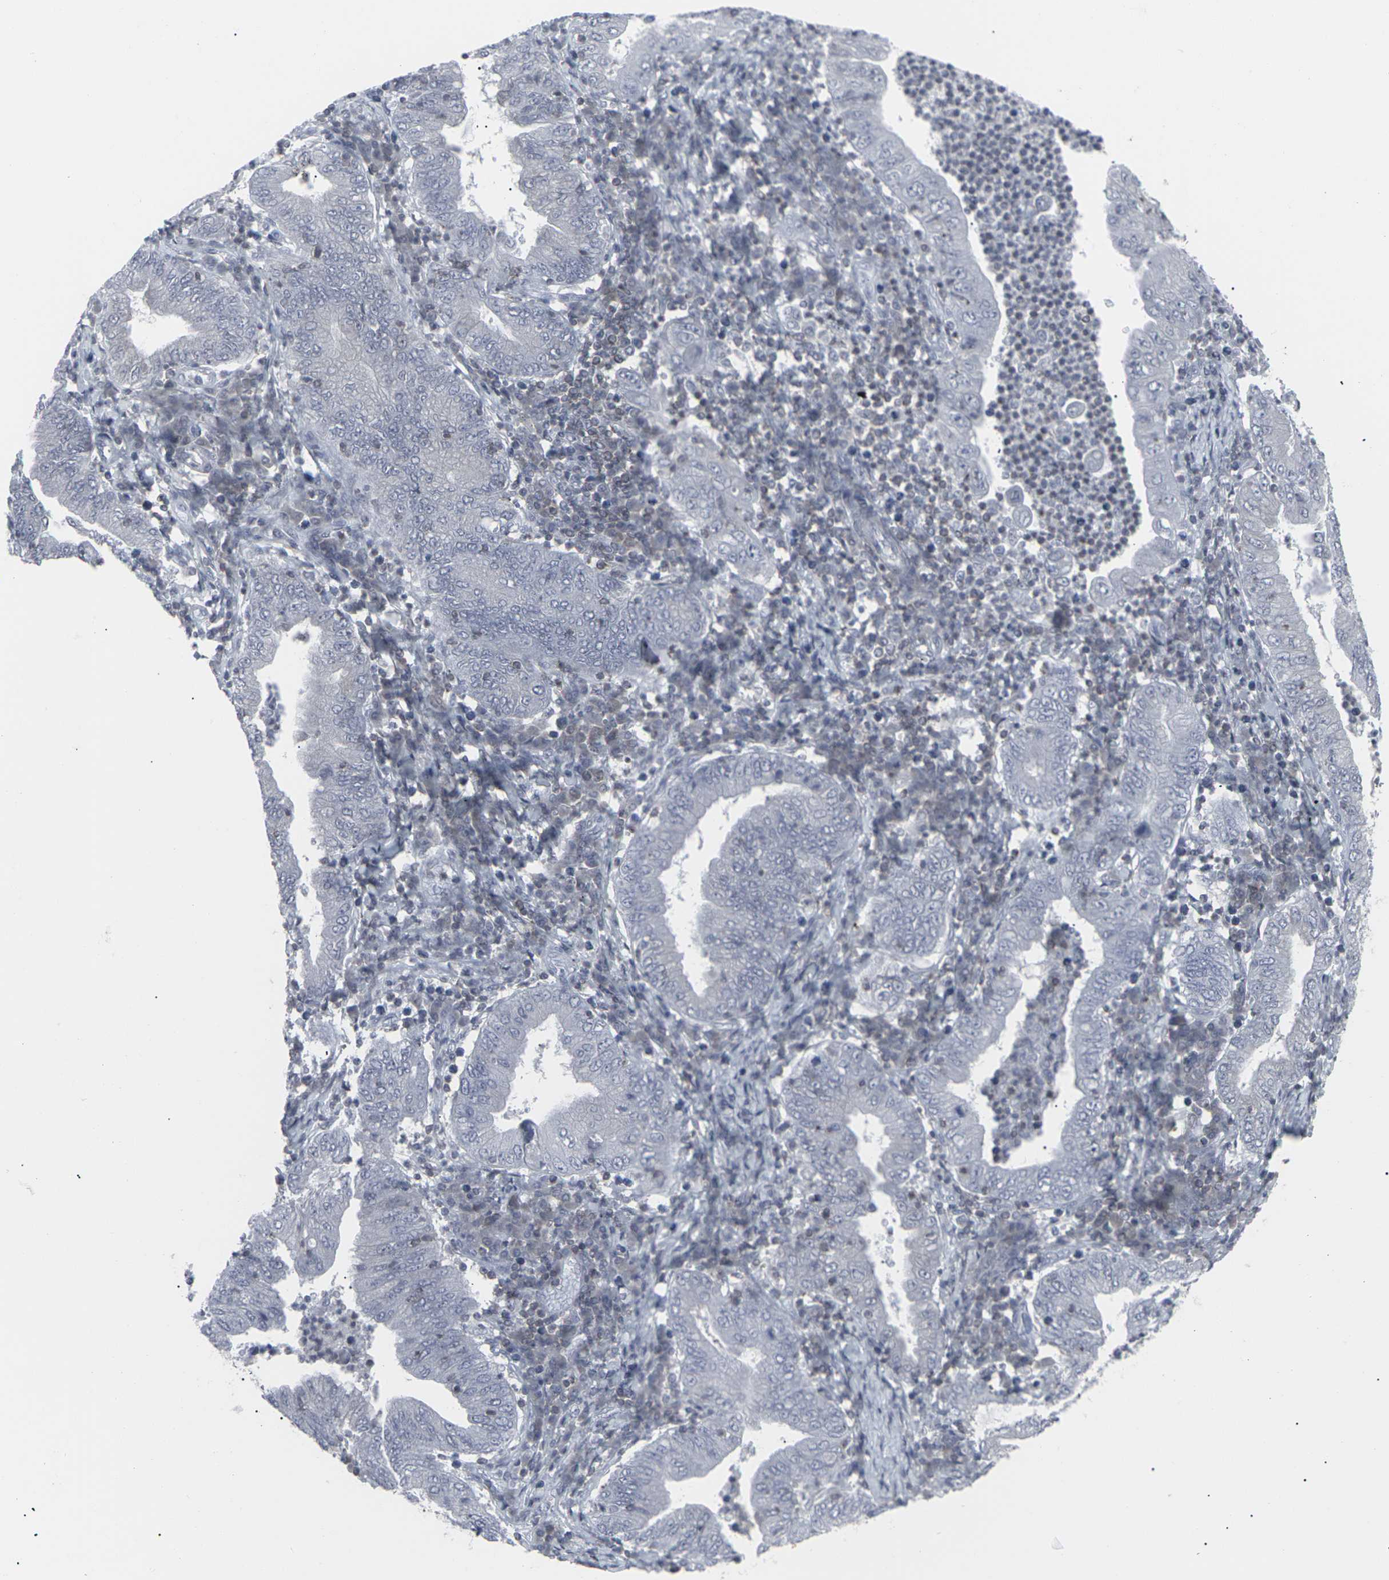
{"staining": {"intensity": "negative", "quantity": "none", "location": "none"}, "tissue": "stomach cancer", "cell_type": "Tumor cells", "image_type": "cancer", "snomed": [{"axis": "morphology", "description": "Normal tissue, NOS"}, {"axis": "morphology", "description": "Adenocarcinoma, NOS"}, {"axis": "topography", "description": "Esophagus"}, {"axis": "topography", "description": "Stomach, upper"}, {"axis": "topography", "description": "Peripheral nerve tissue"}], "caption": "Micrograph shows no significant protein expression in tumor cells of stomach adenocarcinoma.", "gene": "APOBEC2", "patient": {"sex": "male", "age": 62}}